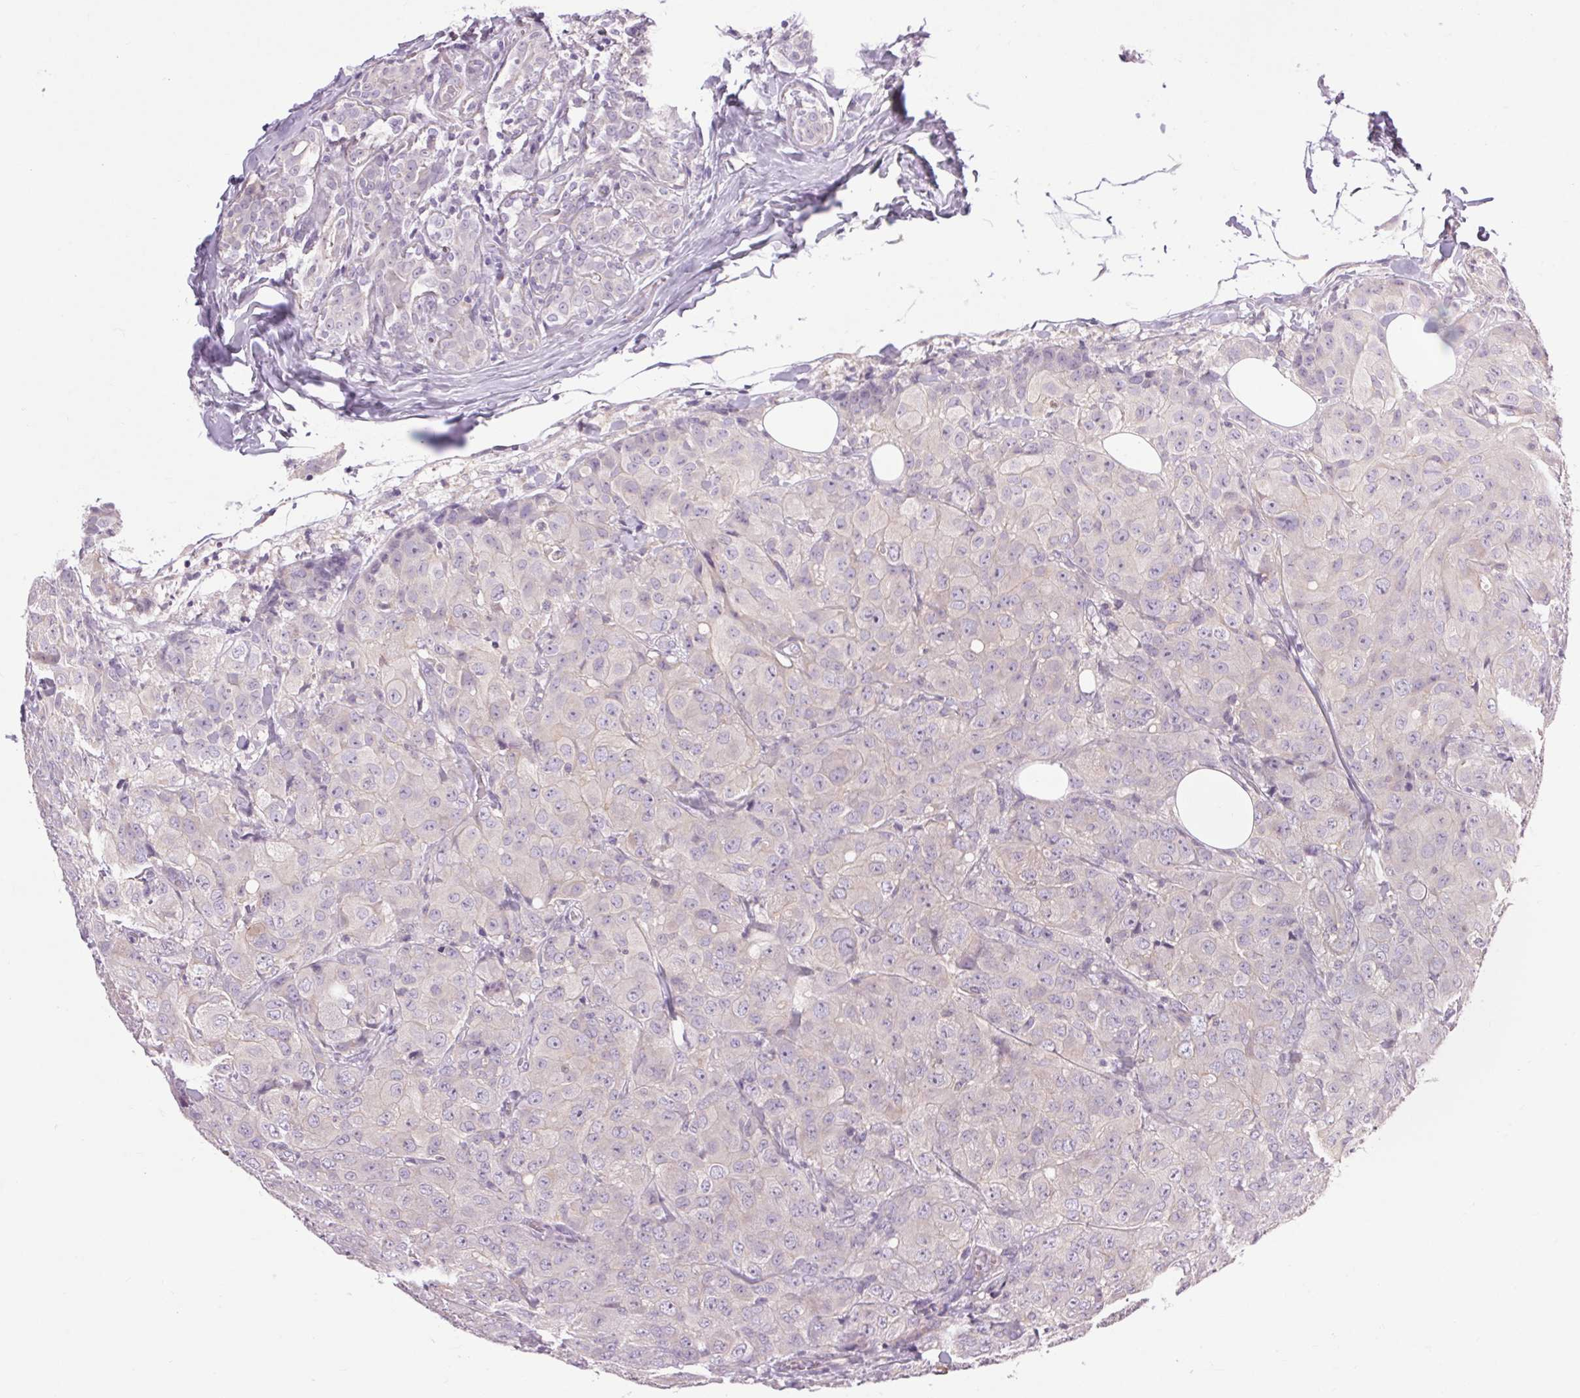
{"staining": {"intensity": "negative", "quantity": "none", "location": "none"}, "tissue": "breast cancer", "cell_type": "Tumor cells", "image_type": "cancer", "snomed": [{"axis": "morphology", "description": "Duct carcinoma"}, {"axis": "topography", "description": "Breast"}], "caption": "A high-resolution micrograph shows immunohistochemistry staining of breast cancer, which exhibits no significant positivity in tumor cells.", "gene": "TM6SF1", "patient": {"sex": "female", "age": 43}}